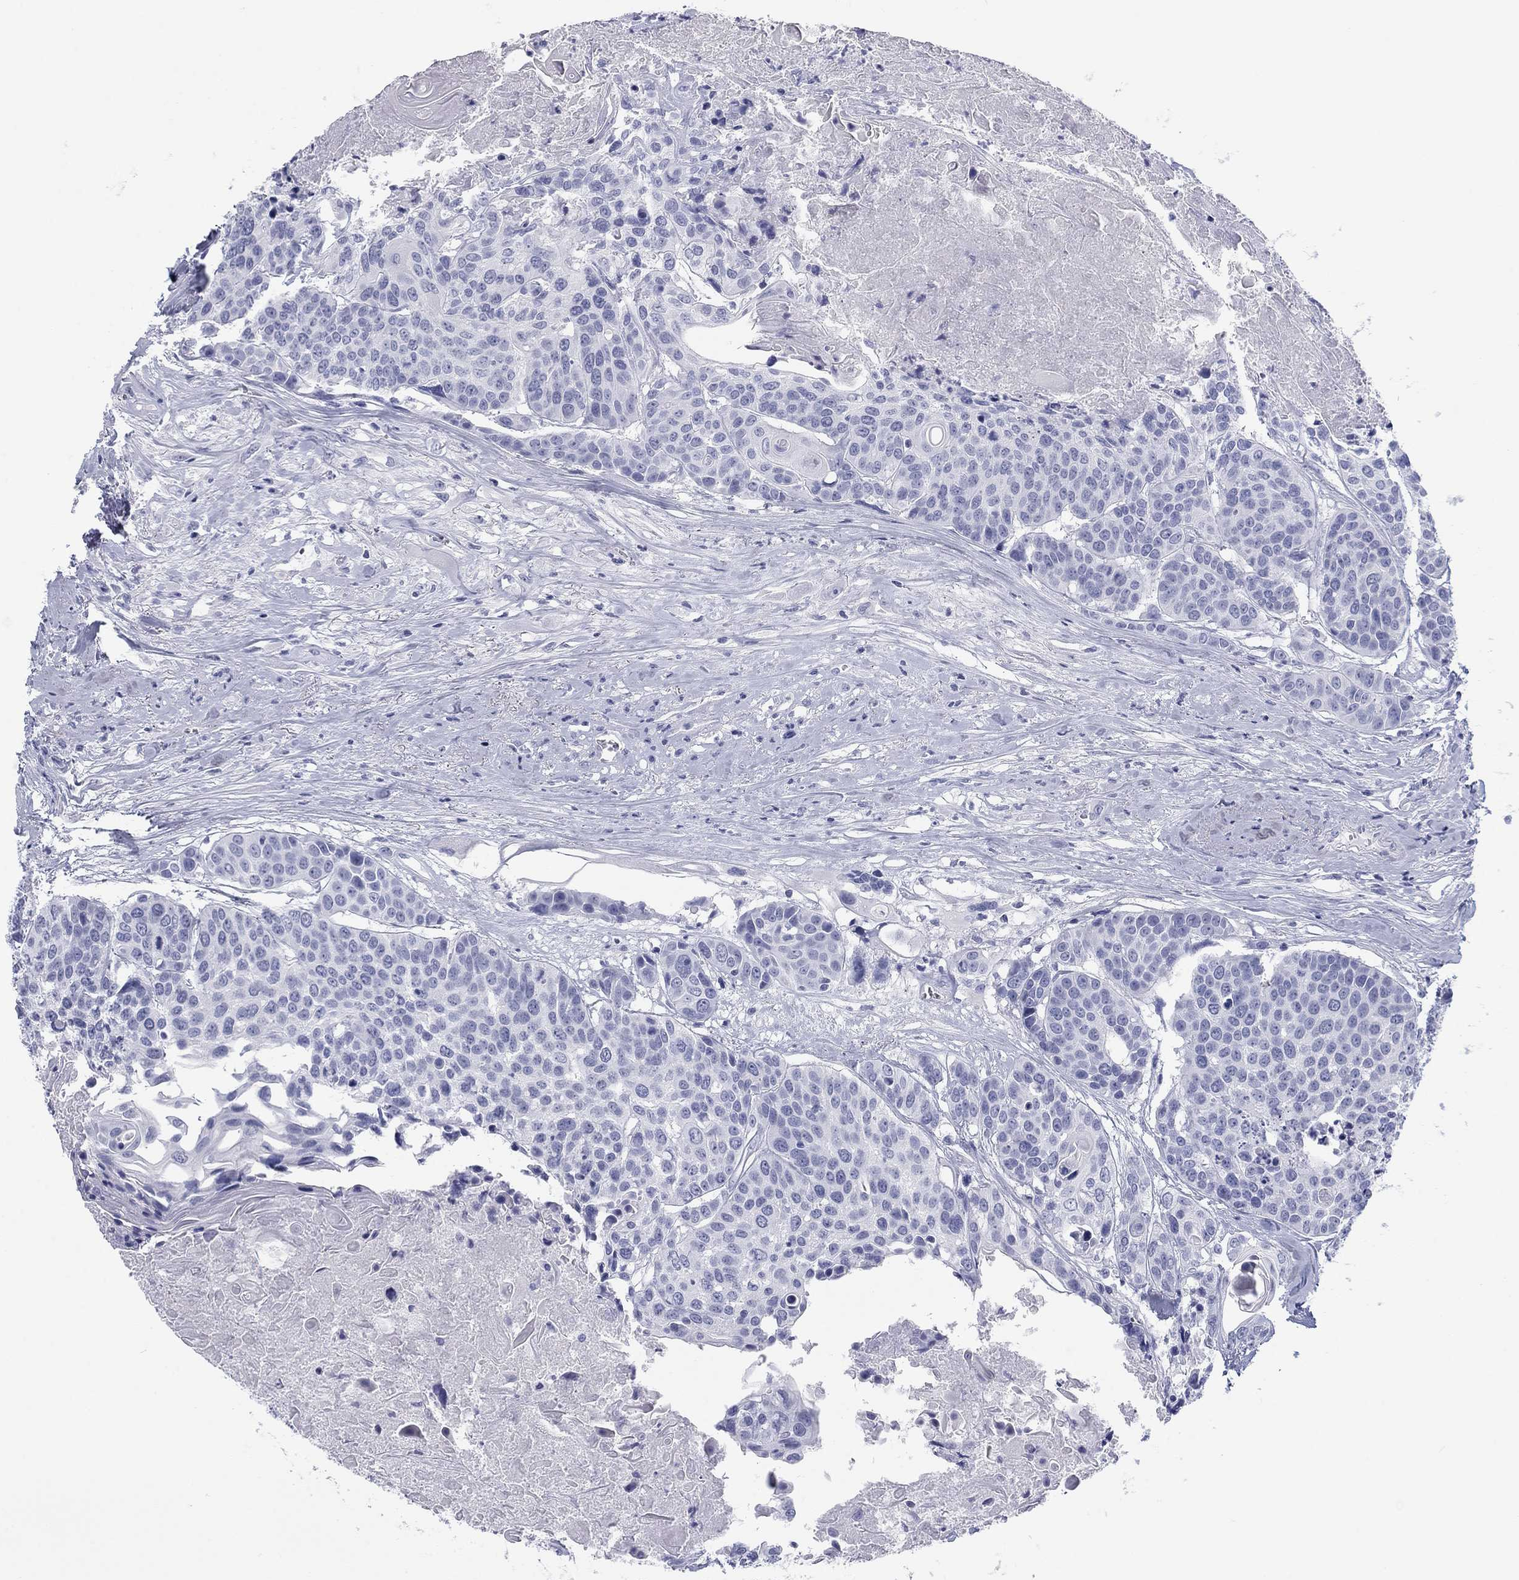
{"staining": {"intensity": "negative", "quantity": "none", "location": "none"}, "tissue": "head and neck cancer", "cell_type": "Tumor cells", "image_type": "cancer", "snomed": [{"axis": "morphology", "description": "Squamous cell carcinoma, NOS"}, {"axis": "topography", "description": "Oral tissue"}, {"axis": "topography", "description": "Head-Neck"}], "caption": "Tumor cells show no significant positivity in head and neck squamous cell carcinoma.", "gene": "CALB1", "patient": {"sex": "male", "age": 56}}